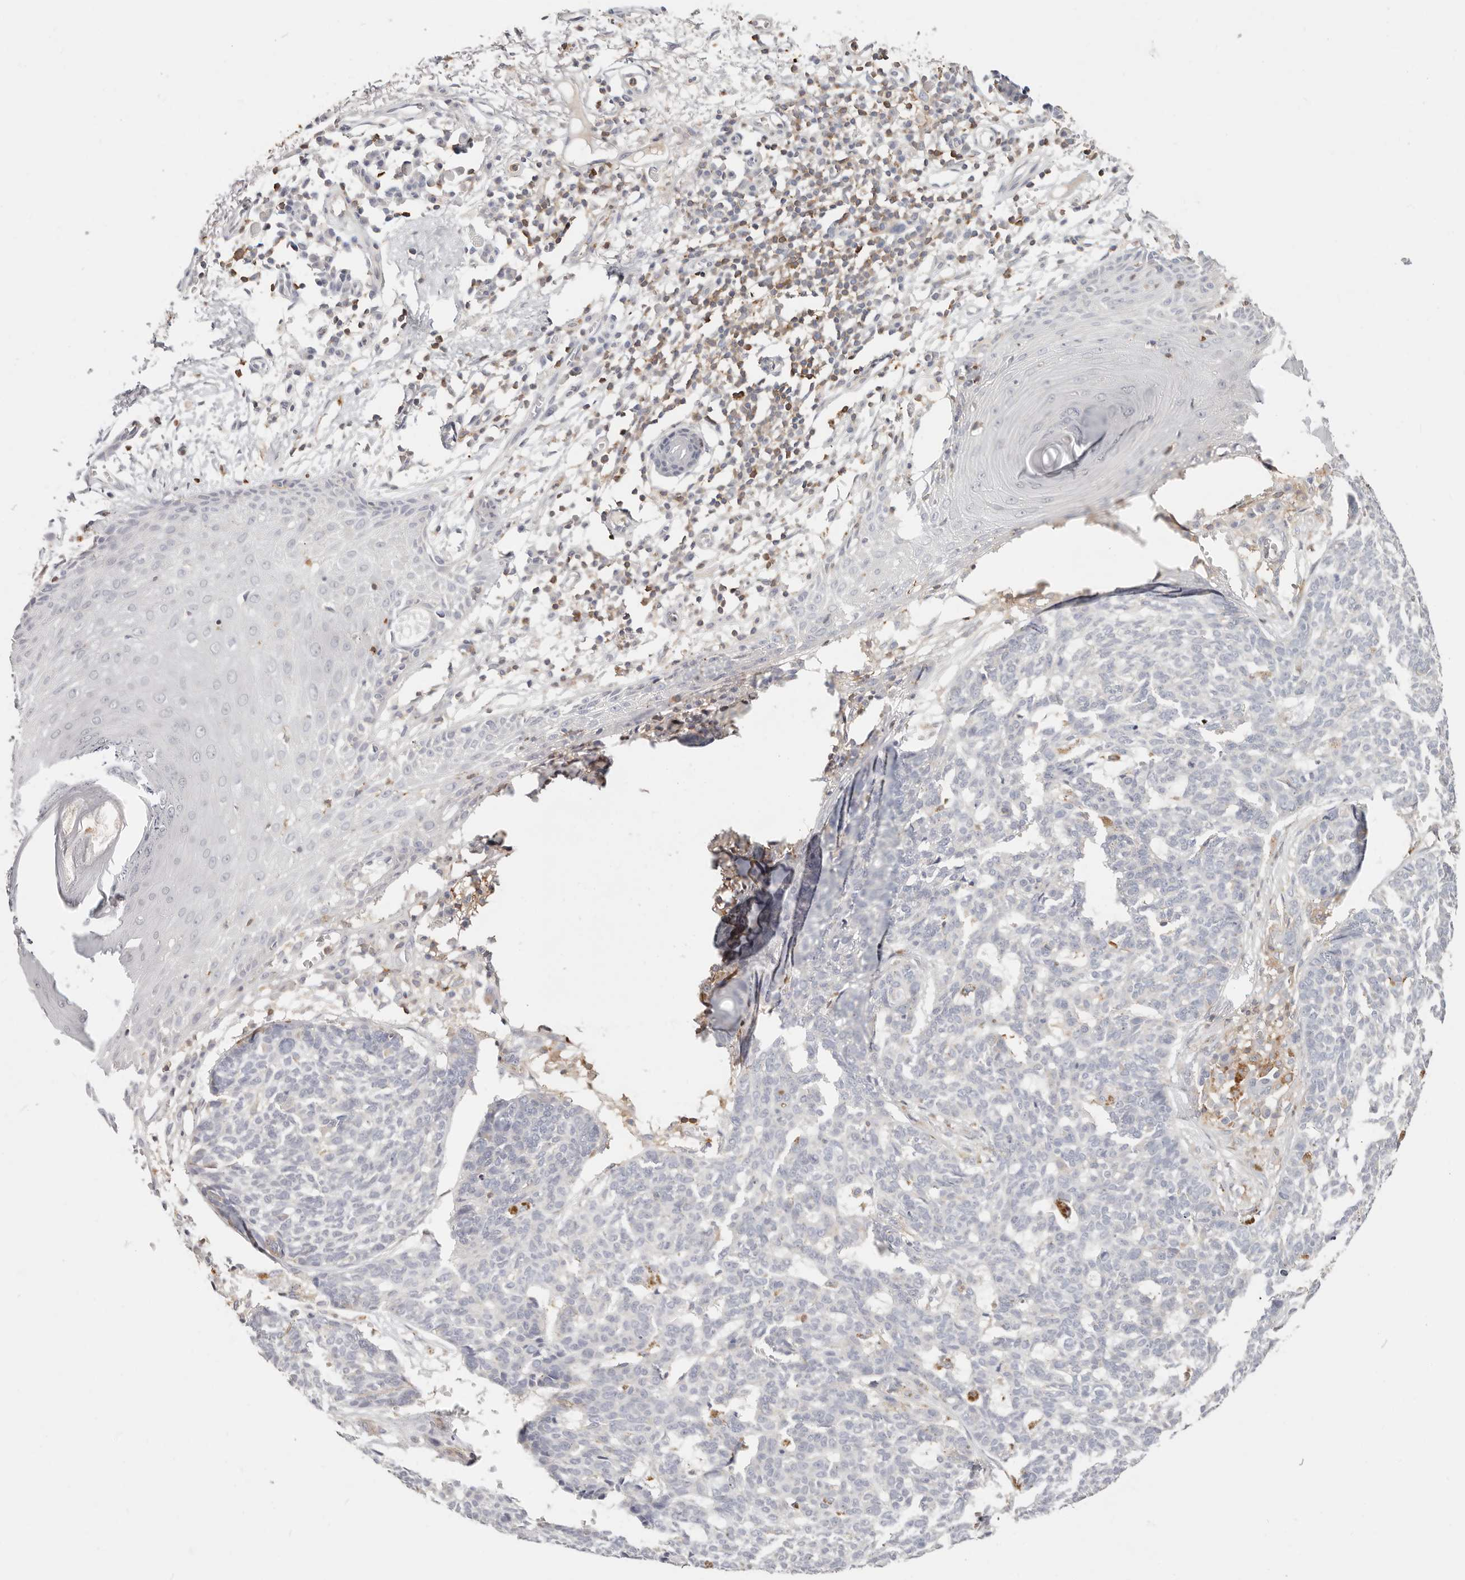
{"staining": {"intensity": "negative", "quantity": "none", "location": "none"}, "tissue": "skin cancer", "cell_type": "Tumor cells", "image_type": "cancer", "snomed": [{"axis": "morphology", "description": "Basal cell carcinoma"}, {"axis": "topography", "description": "Skin"}], "caption": "DAB (3,3'-diaminobenzidine) immunohistochemical staining of basal cell carcinoma (skin) shows no significant positivity in tumor cells.", "gene": "TMEM63B", "patient": {"sex": "male", "age": 85}}